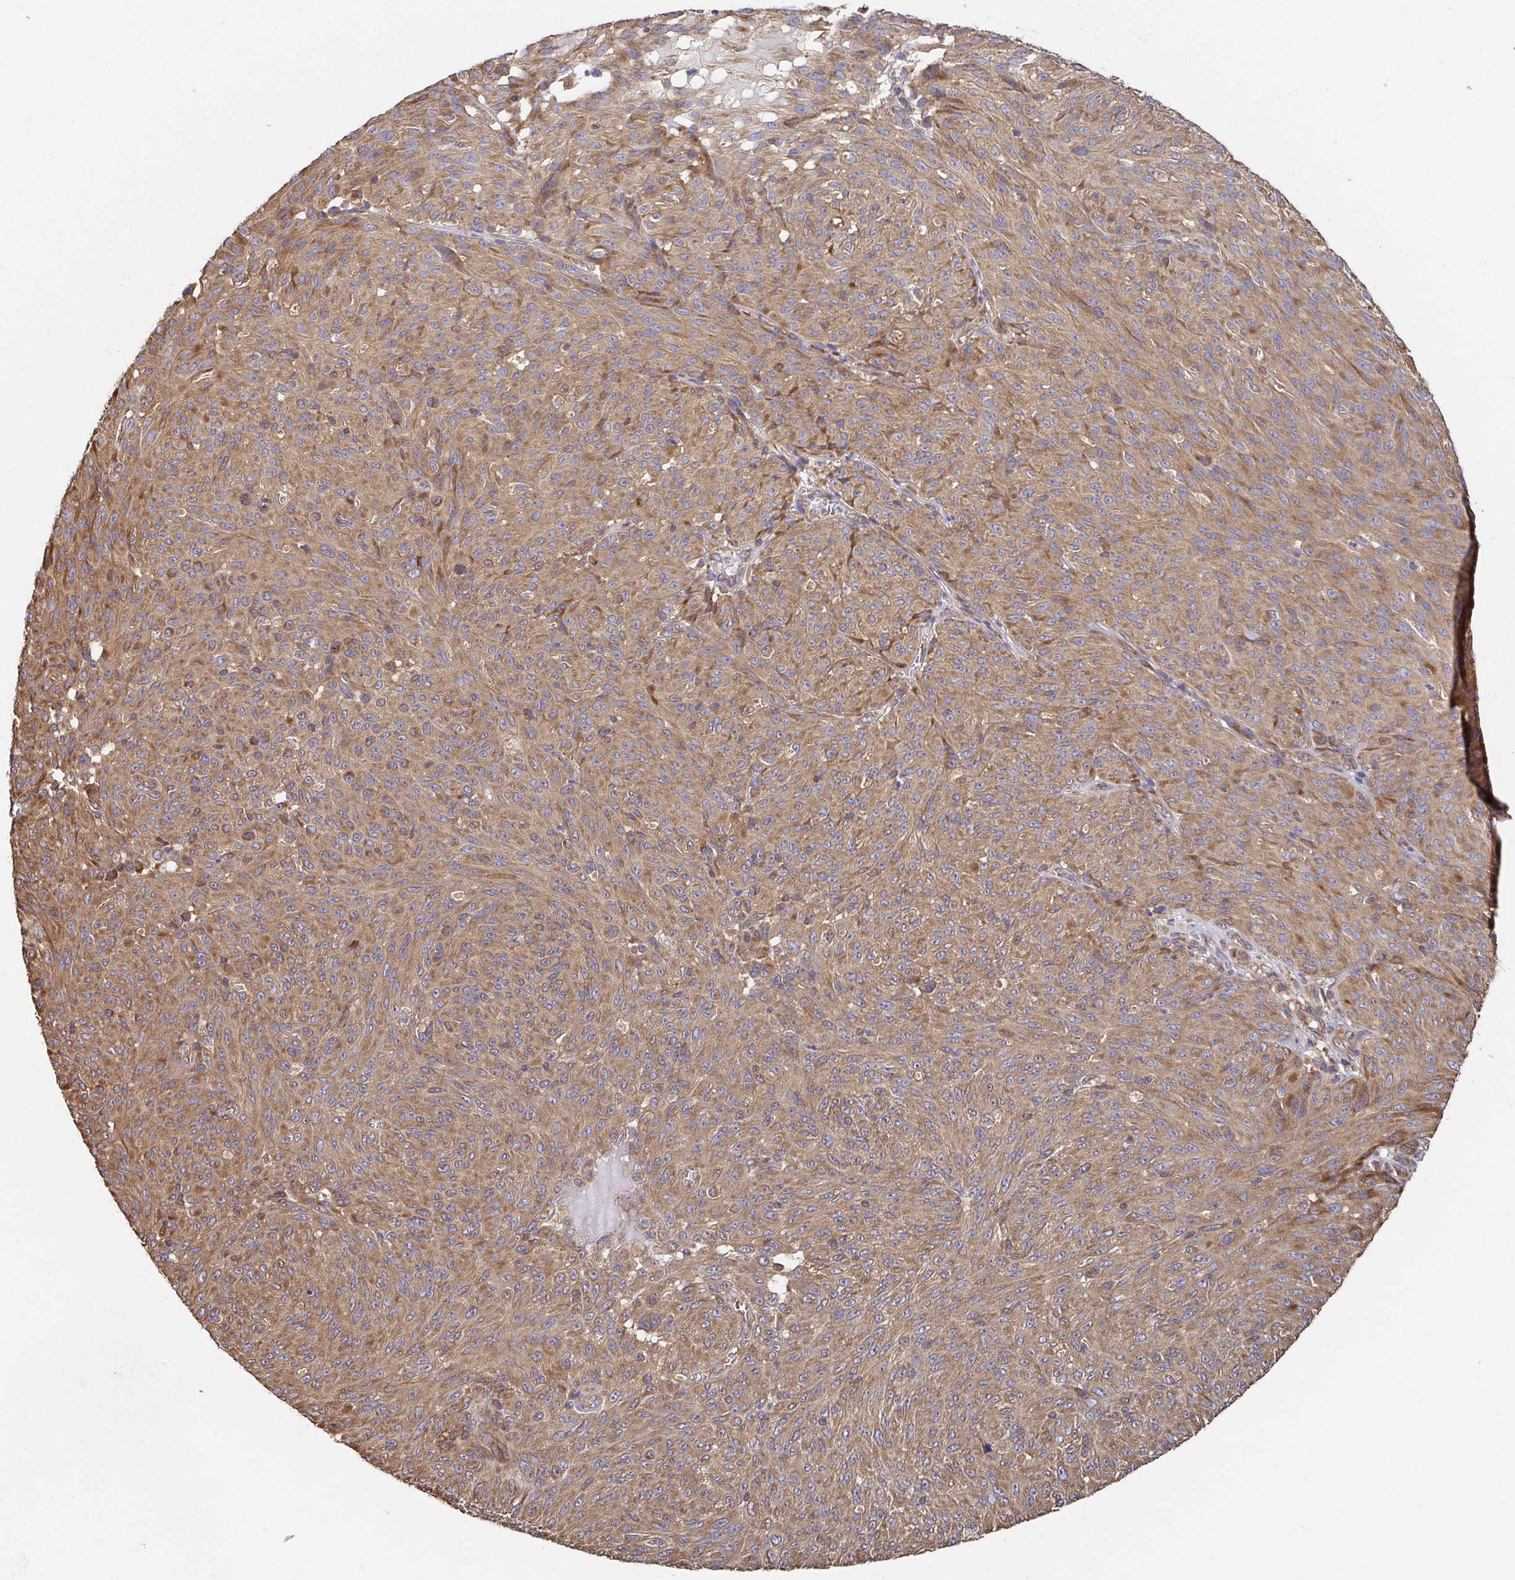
{"staining": {"intensity": "moderate", "quantity": ">75%", "location": "cytoplasmic/membranous"}, "tissue": "melanoma", "cell_type": "Tumor cells", "image_type": "cancer", "snomed": [{"axis": "morphology", "description": "Malignant melanoma, NOS"}, {"axis": "topography", "description": "Skin"}], "caption": "An immunohistochemistry (IHC) histopathology image of neoplastic tissue is shown. Protein staining in brown labels moderate cytoplasmic/membranous positivity in melanoma within tumor cells. (Brightfield microscopy of DAB IHC at high magnification).", "gene": "APBB1", "patient": {"sex": "male", "age": 85}}